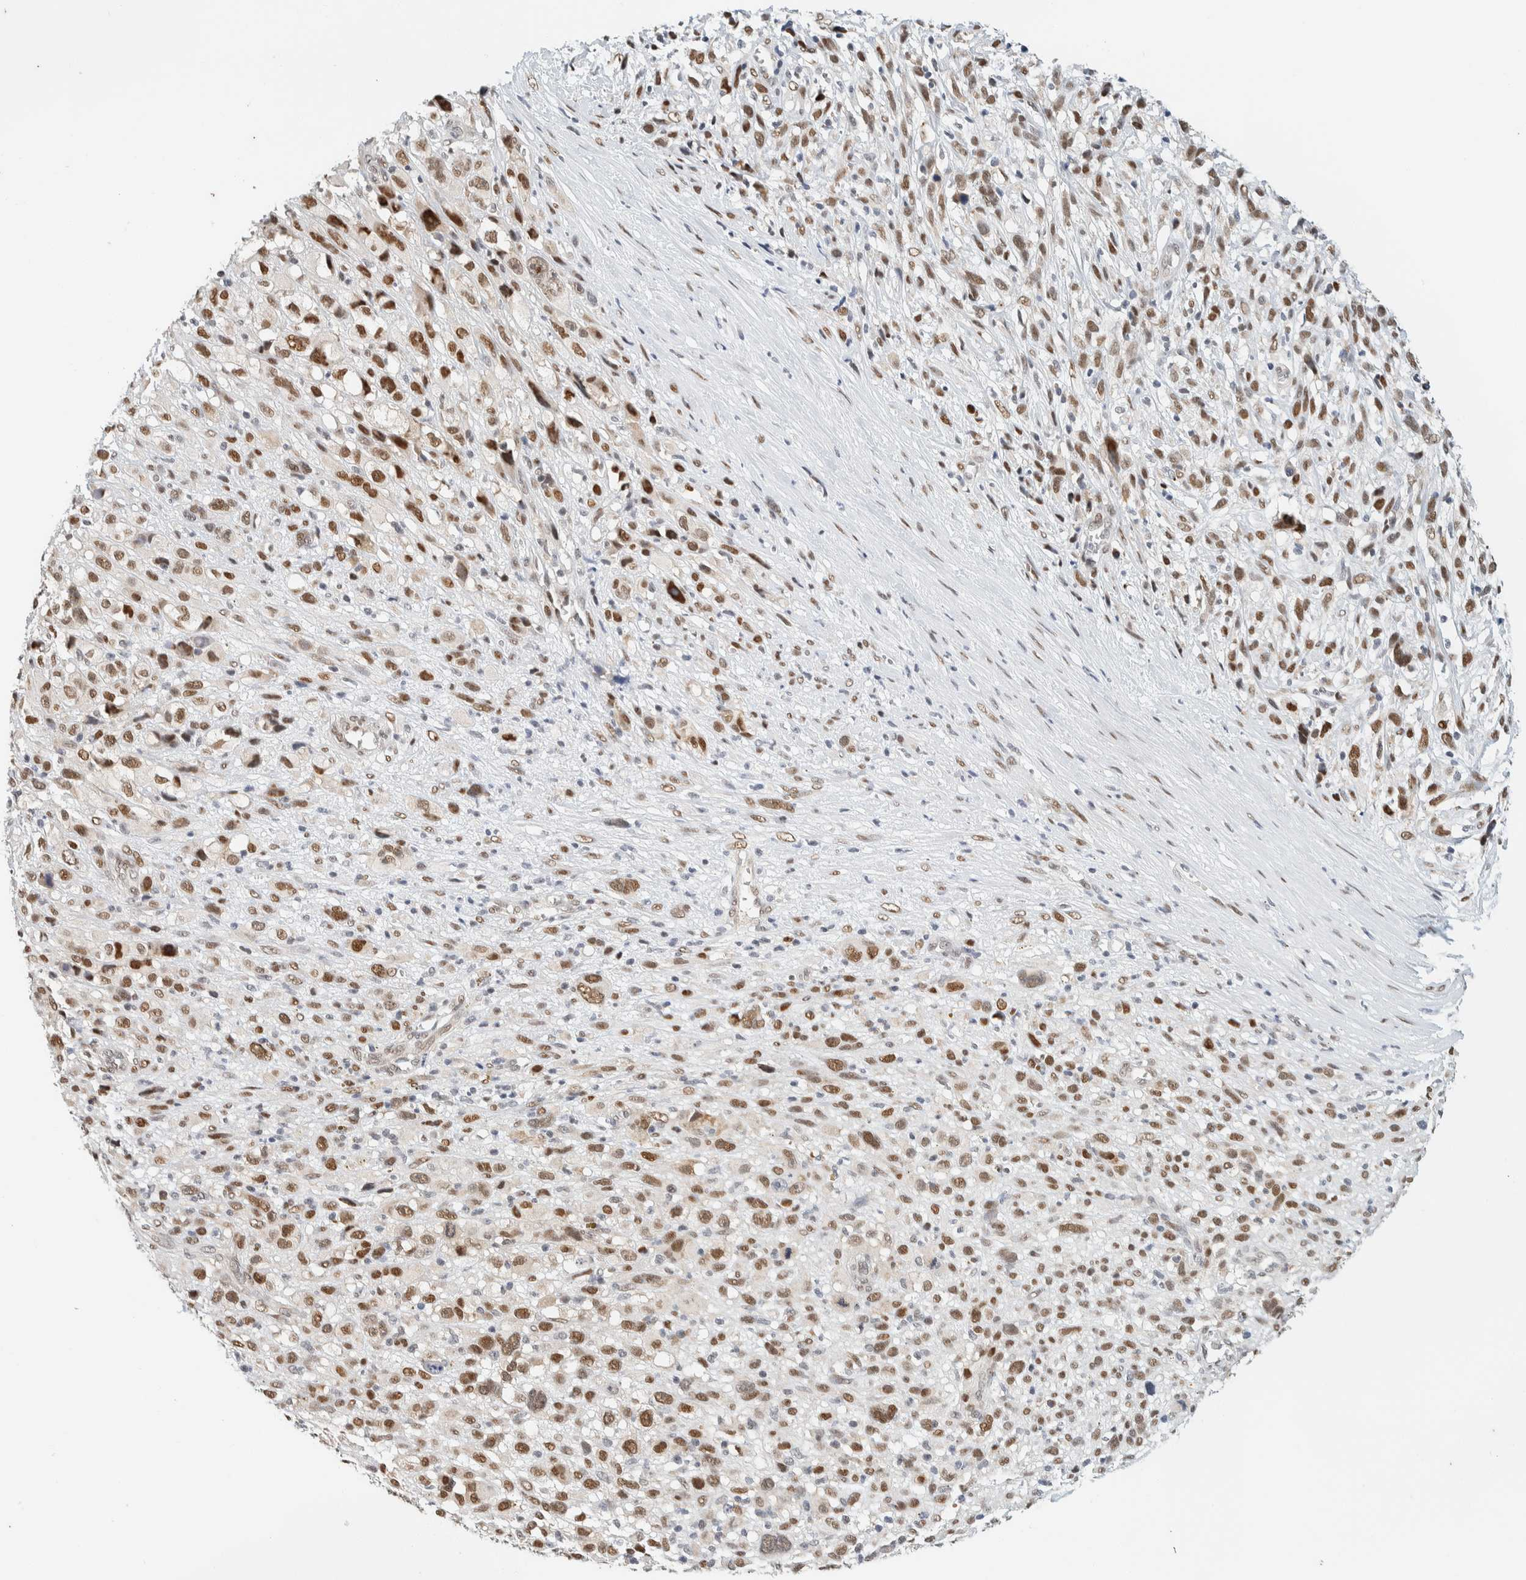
{"staining": {"intensity": "moderate", "quantity": ">75%", "location": "nuclear"}, "tissue": "melanoma", "cell_type": "Tumor cells", "image_type": "cancer", "snomed": [{"axis": "morphology", "description": "Malignant melanoma, NOS"}, {"axis": "topography", "description": "Skin"}], "caption": "Immunohistochemistry photomicrograph of human melanoma stained for a protein (brown), which demonstrates medium levels of moderate nuclear positivity in approximately >75% of tumor cells.", "gene": "ZNF683", "patient": {"sex": "female", "age": 55}}